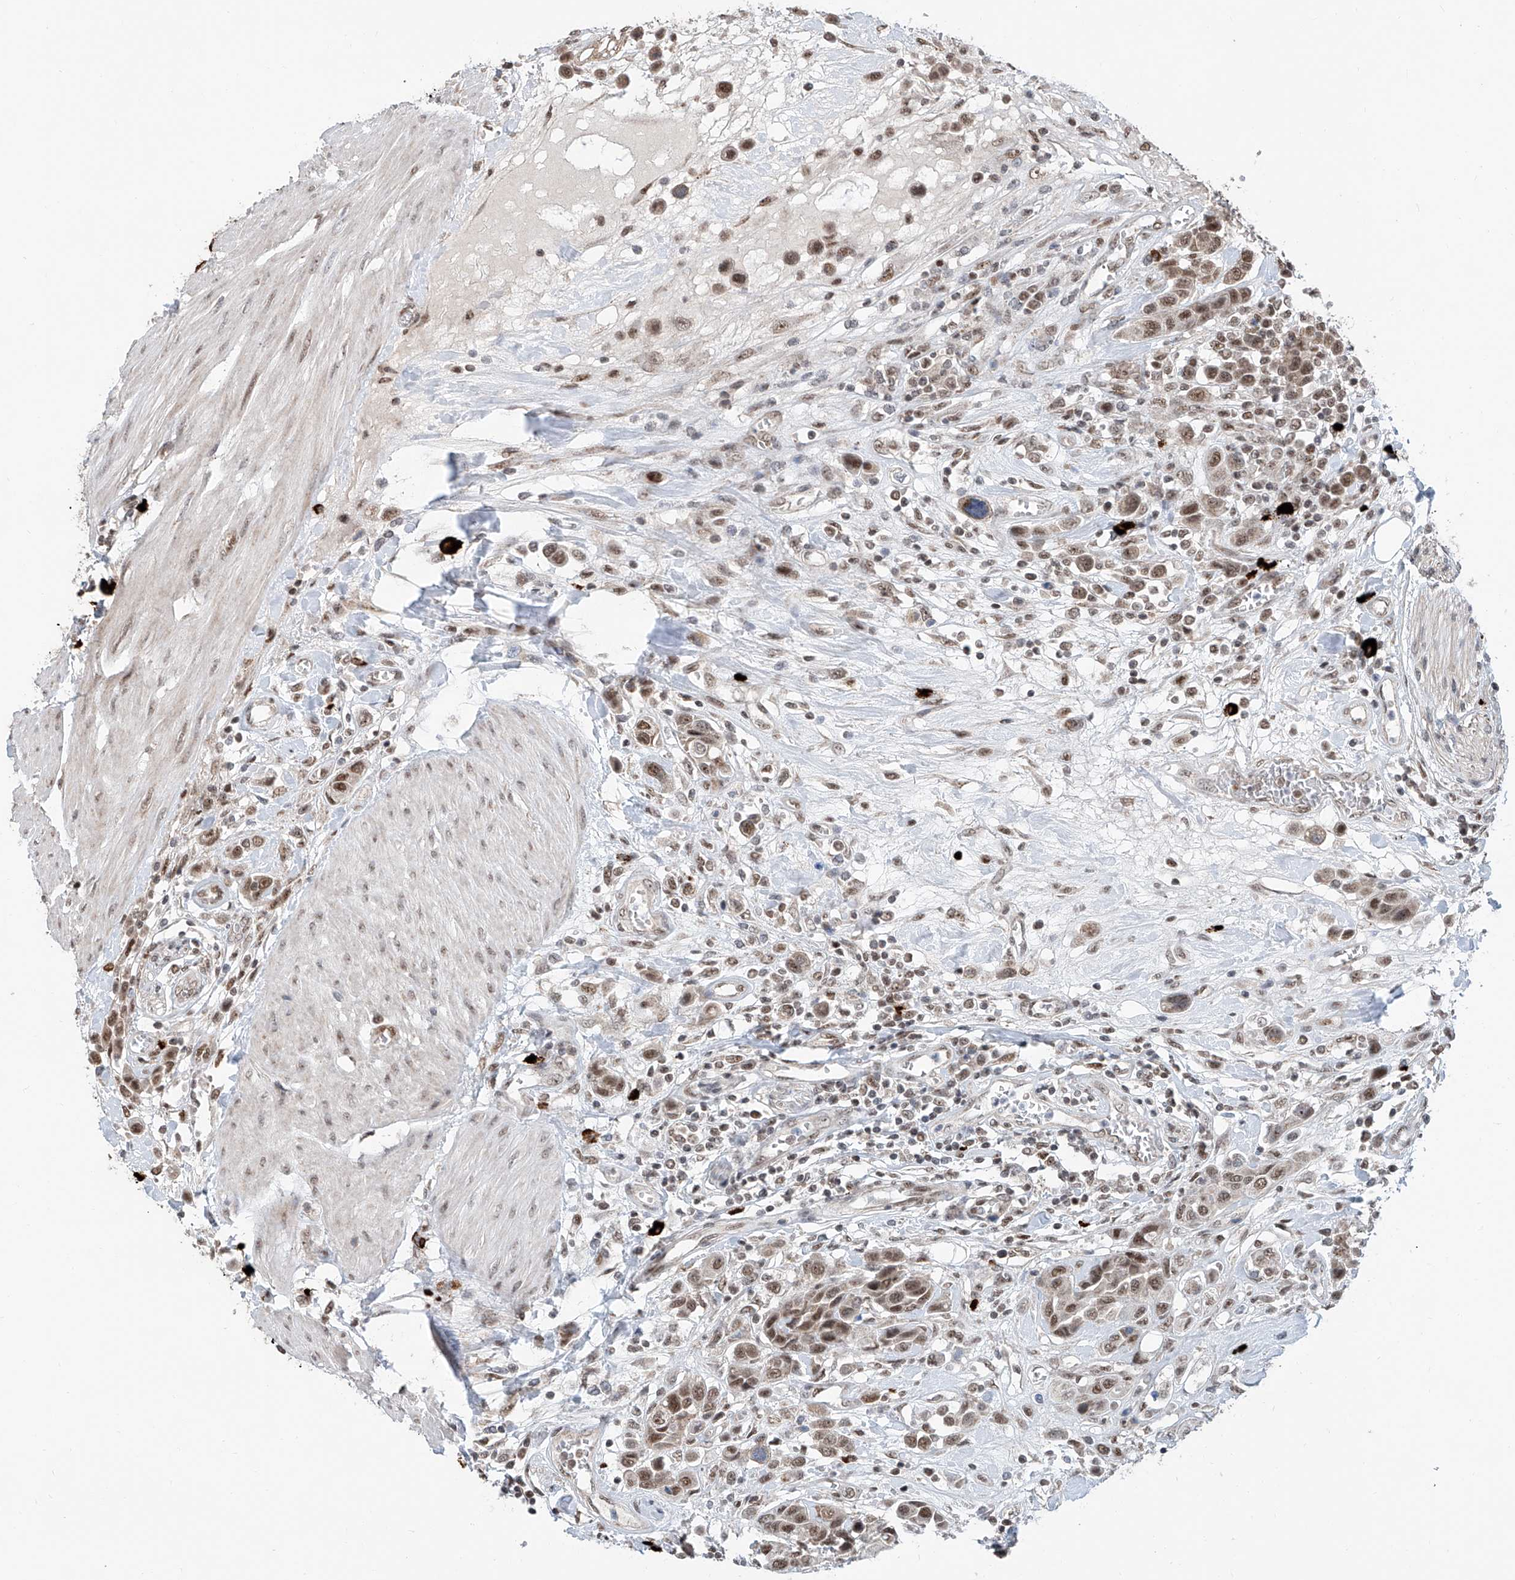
{"staining": {"intensity": "moderate", "quantity": ">75%", "location": "cytoplasmic/membranous,nuclear"}, "tissue": "urothelial cancer", "cell_type": "Tumor cells", "image_type": "cancer", "snomed": [{"axis": "morphology", "description": "Urothelial carcinoma, High grade"}, {"axis": "topography", "description": "Urinary bladder"}], "caption": "Protein expression analysis of human urothelial carcinoma (high-grade) reveals moderate cytoplasmic/membranous and nuclear expression in approximately >75% of tumor cells.", "gene": "SDE2", "patient": {"sex": "male", "age": 50}}